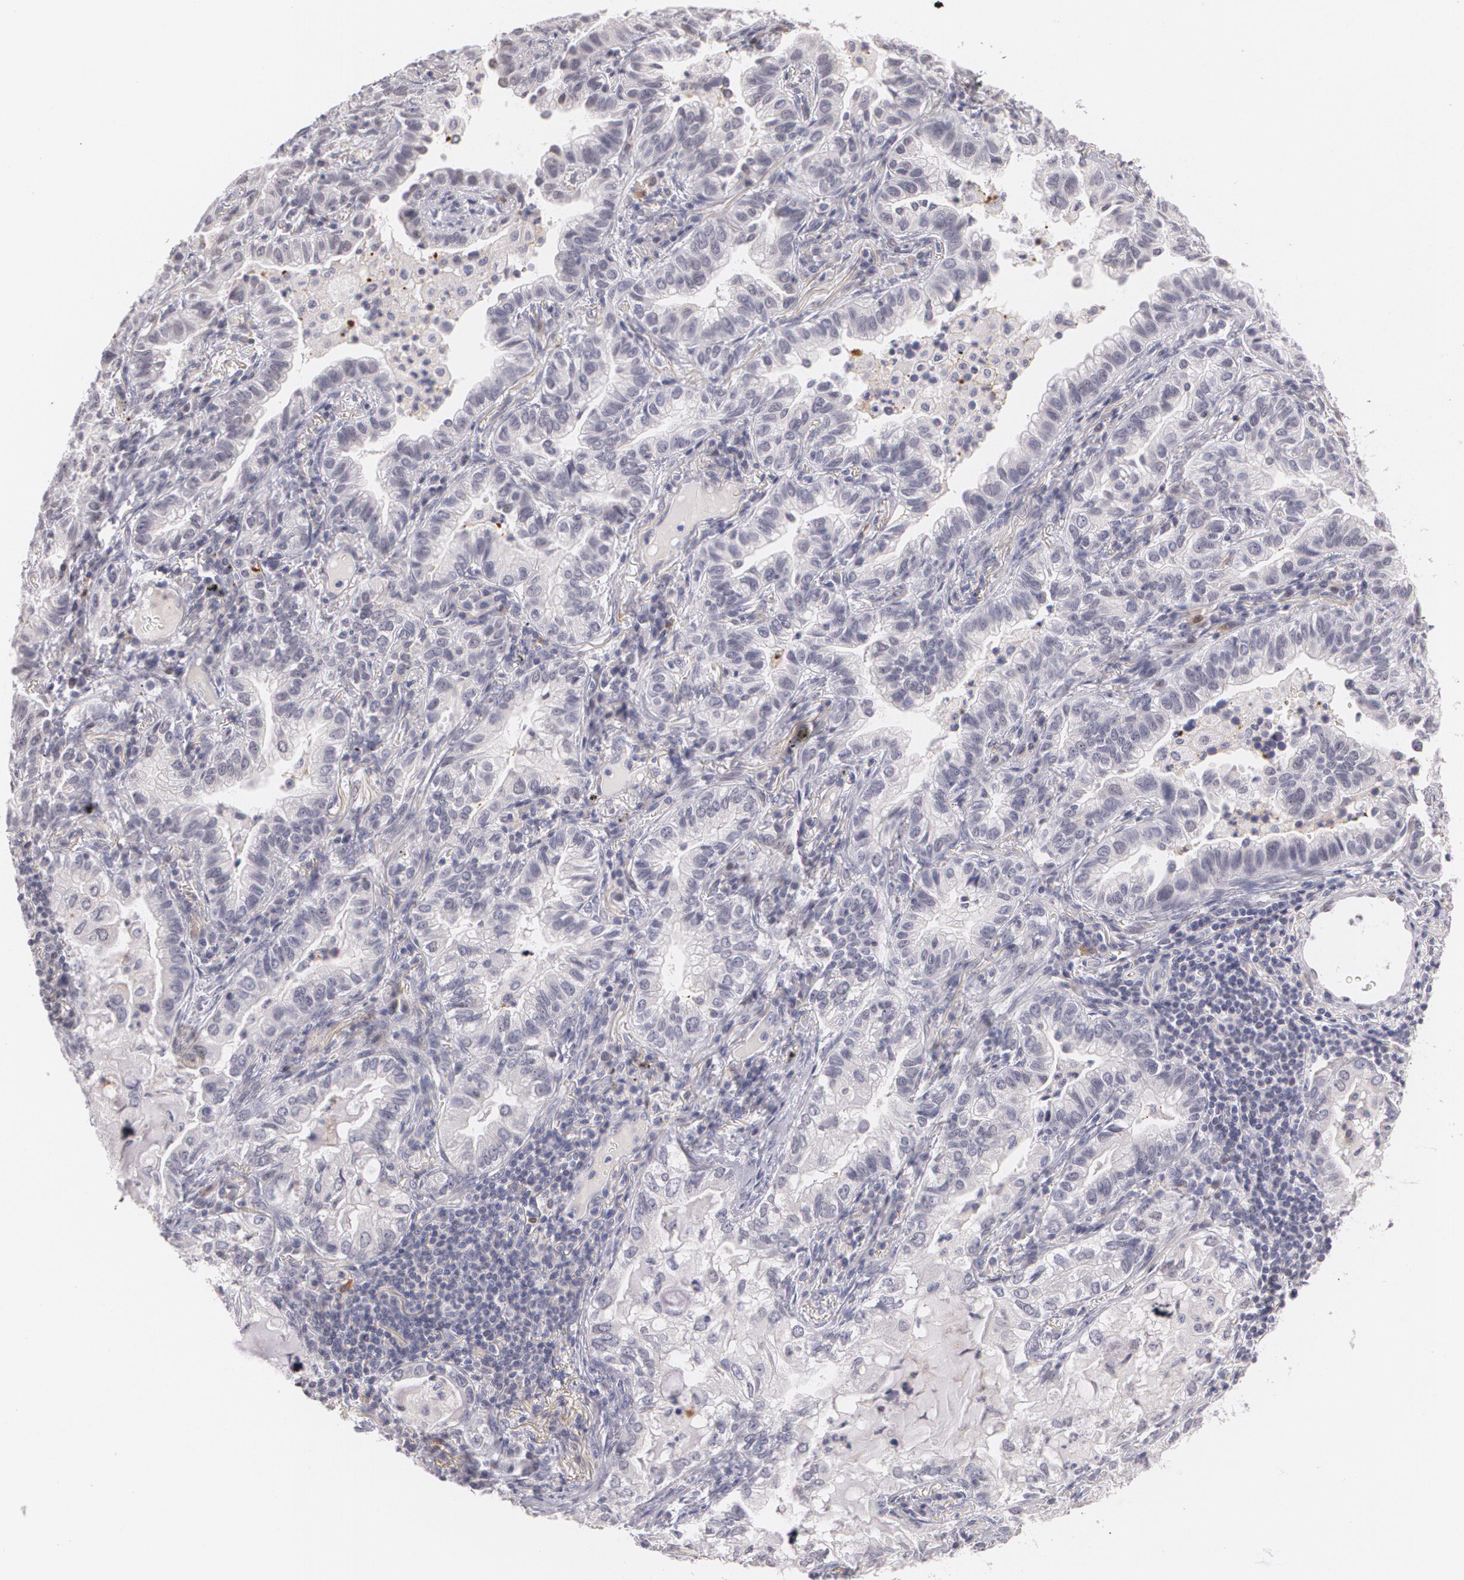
{"staining": {"intensity": "negative", "quantity": "none", "location": "none"}, "tissue": "lung cancer", "cell_type": "Tumor cells", "image_type": "cancer", "snomed": [{"axis": "morphology", "description": "Adenocarcinoma, NOS"}, {"axis": "topography", "description": "Lung"}], "caption": "A micrograph of human adenocarcinoma (lung) is negative for staining in tumor cells.", "gene": "ZBTB16", "patient": {"sex": "female", "age": 50}}